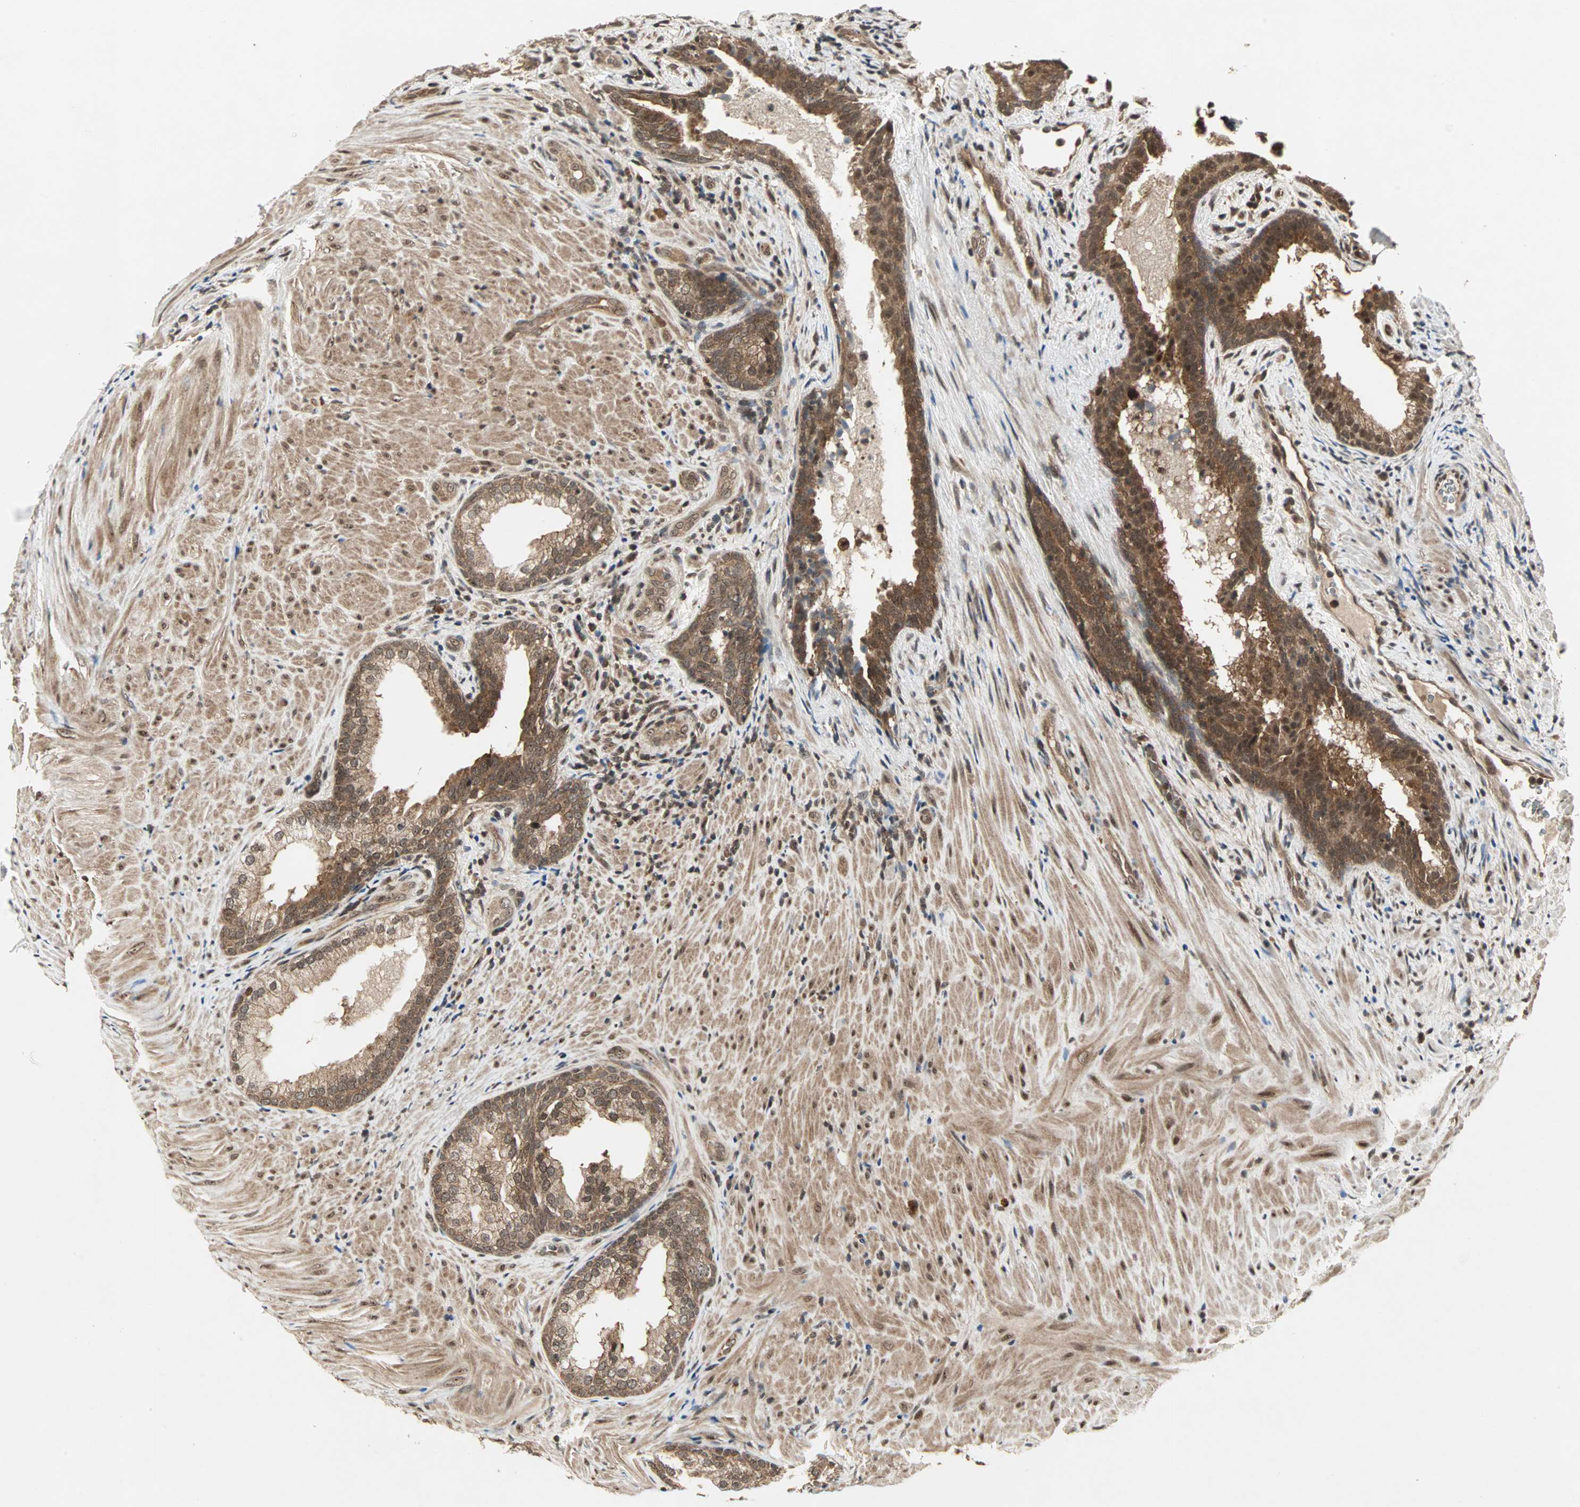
{"staining": {"intensity": "moderate", "quantity": ">75%", "location": "cytoplasmic/membranous,nuclear"}, "tissue": "prostate", "cell_type": "Glandular cells", "image_type": "normal", "snomed": [{"axis": "morphology", "description": "Normal tissue, NOS"}, {"axis": "topography", "description": "Prostate"}], "caption": "IHC of normal prostate displays medium levels of moderate cytoplasmic/membranous,nuclear positivity in about >75% of glandular cells. (Stains: DAB (3,3'-diaminobenzidine) in brown, nuclei in blue, Microscopy: brightfield microscopy at high magnification).", "gene": "CSNK2B", "patient": {"sex": "male", "age": 76}}